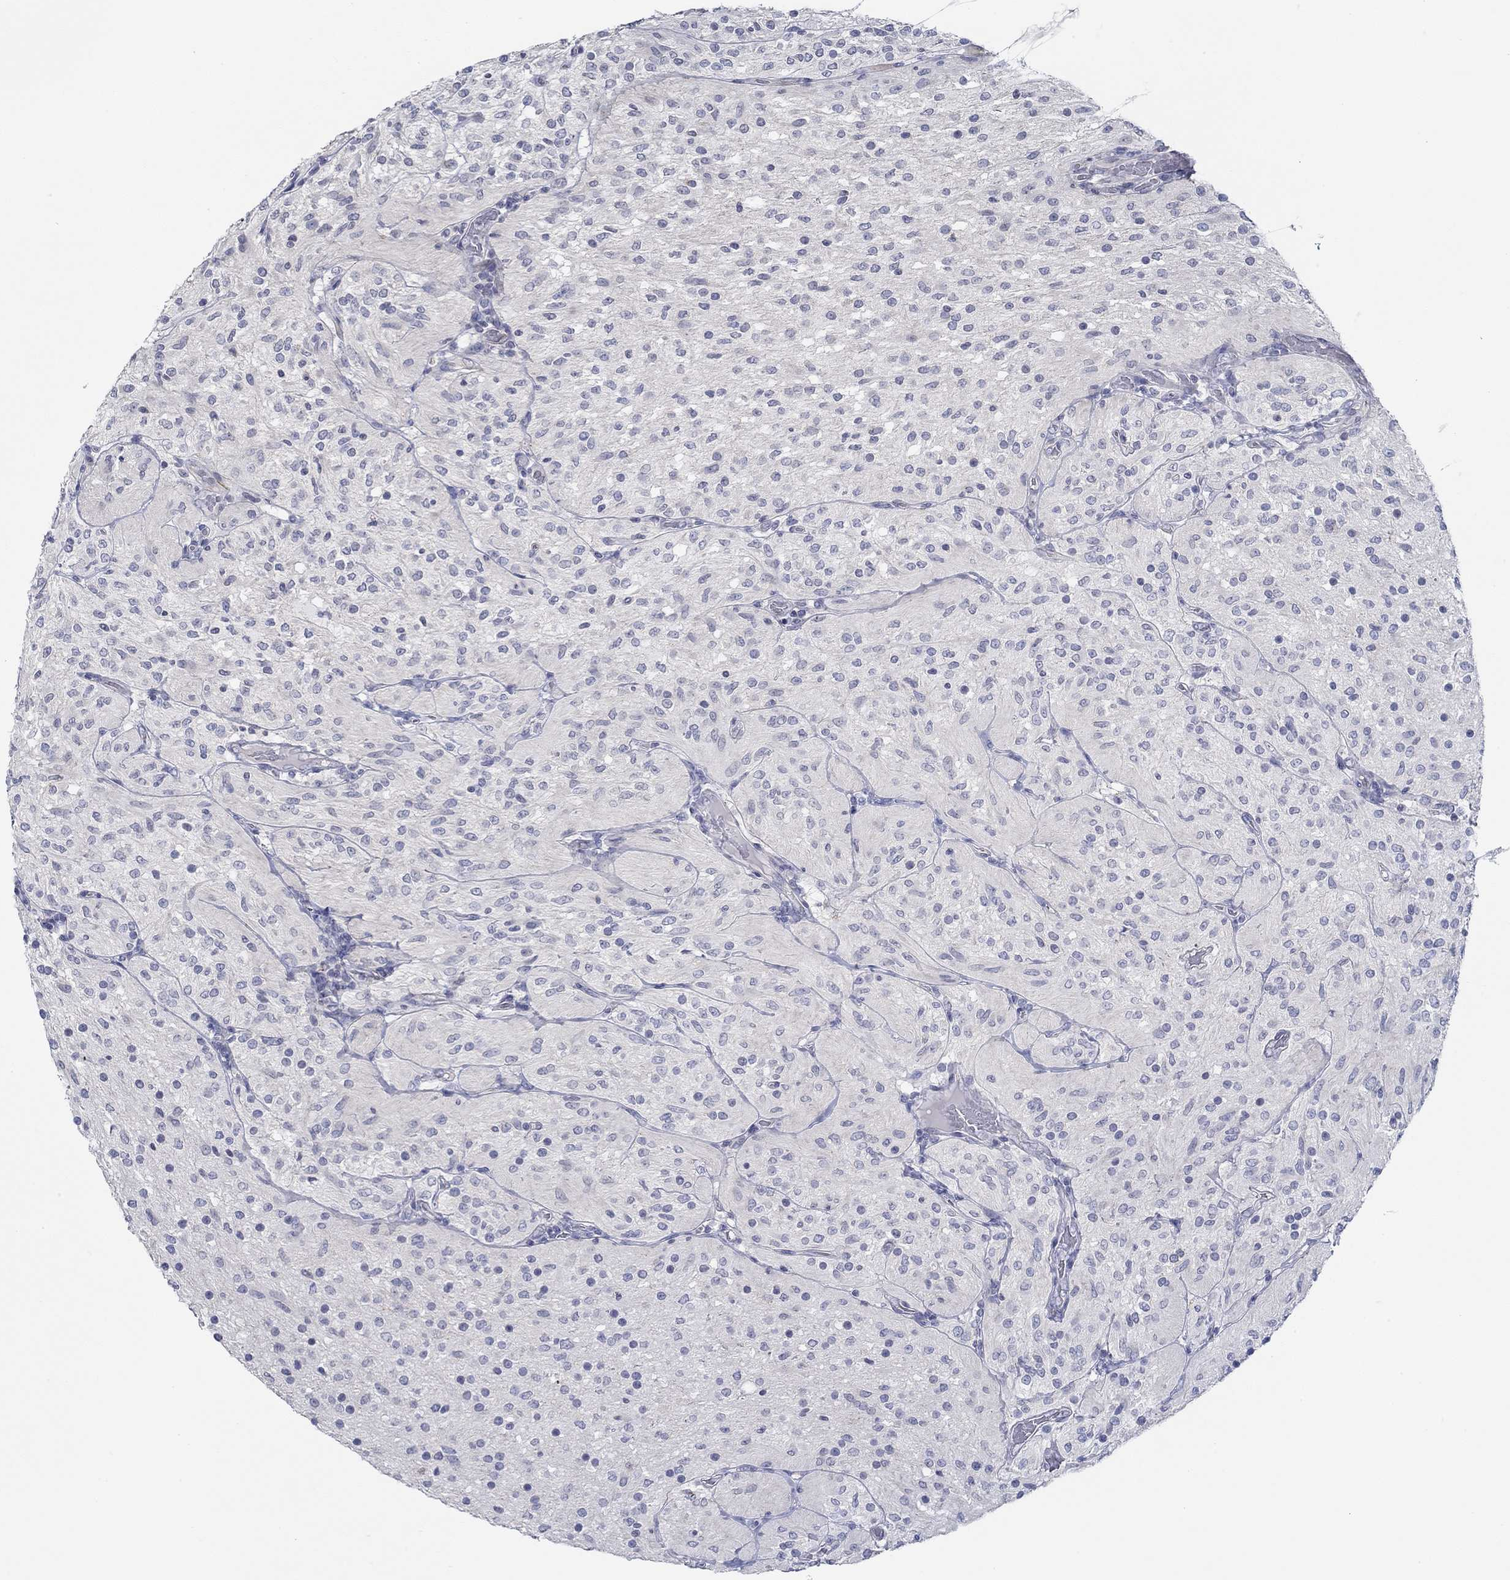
{"staining": {"intensity": "negative", "quantity": "none", "location": "none"}, "tissue": "glioma", "cell_type": "Tumor cells", "image_type": "cancer", "snomed": [{"axis": "morphology", "description": "Glioma, malignant, Low grade"}, {"axis": "topography", "description": "Brain"}], "caption": "DAB (3,3'-diaminobenzidine) immunohistochemical staining of malignant low-grade glioma reveals no significant staining in tumor cells.", "gene": "GJA5", "patient": {"sex": "male", "age": 3}}